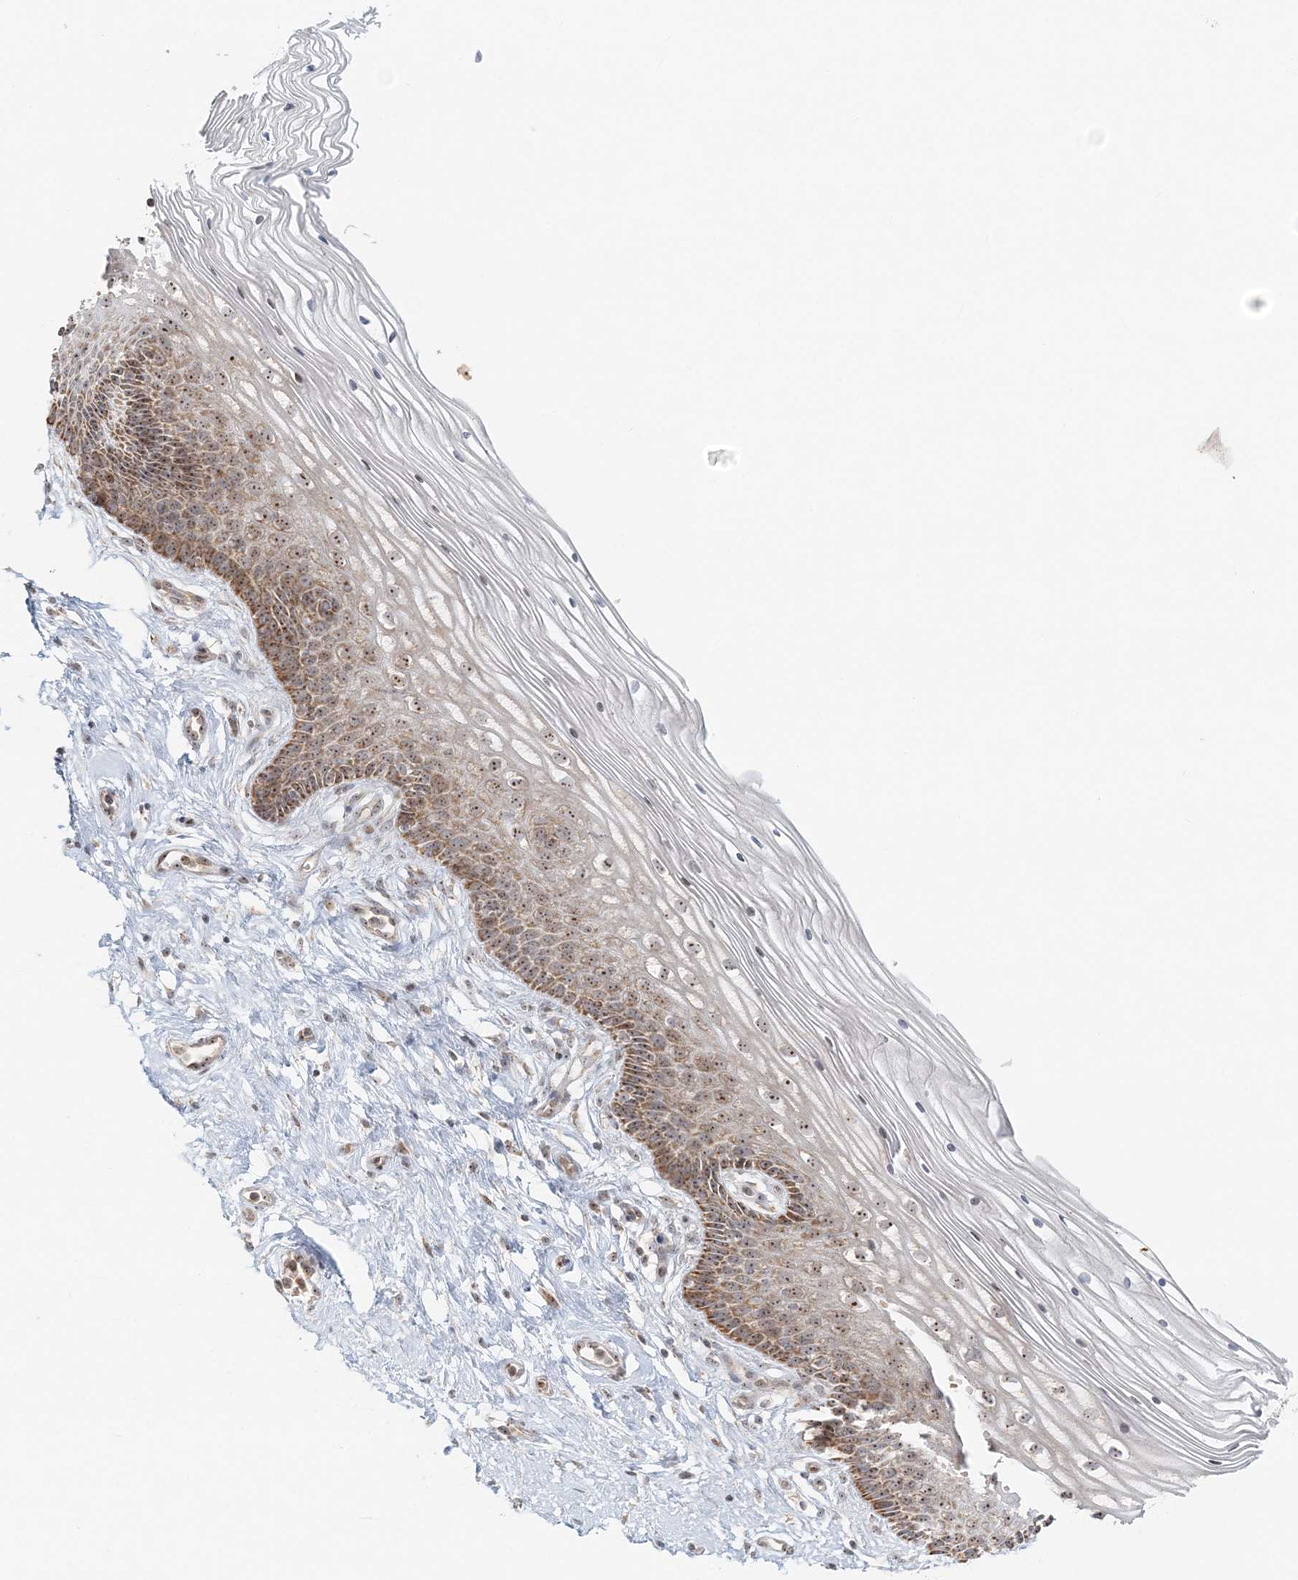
{"staining": {"intensity": "moderate", "quantity": ">75%", "location": "nuclear"}, "tissue": "cervix", "cell_type": "Glandular cells", "image_type": "normal", "snomed": [{"axis": "morphology", "description": "Normal tissue, NOS"}, {"axis": "topography", "description": "Cervix"}], "caption": "Normal cervix exhibits moderate nuclear positivity in approximately >75% of glandular cells, visualized by immunohistochemistry. The protein of interest is shown in brown color, while the nuclei are stained blue.", "gene": "UBE2F", "patient": {"sex": "female", "age": 33}}